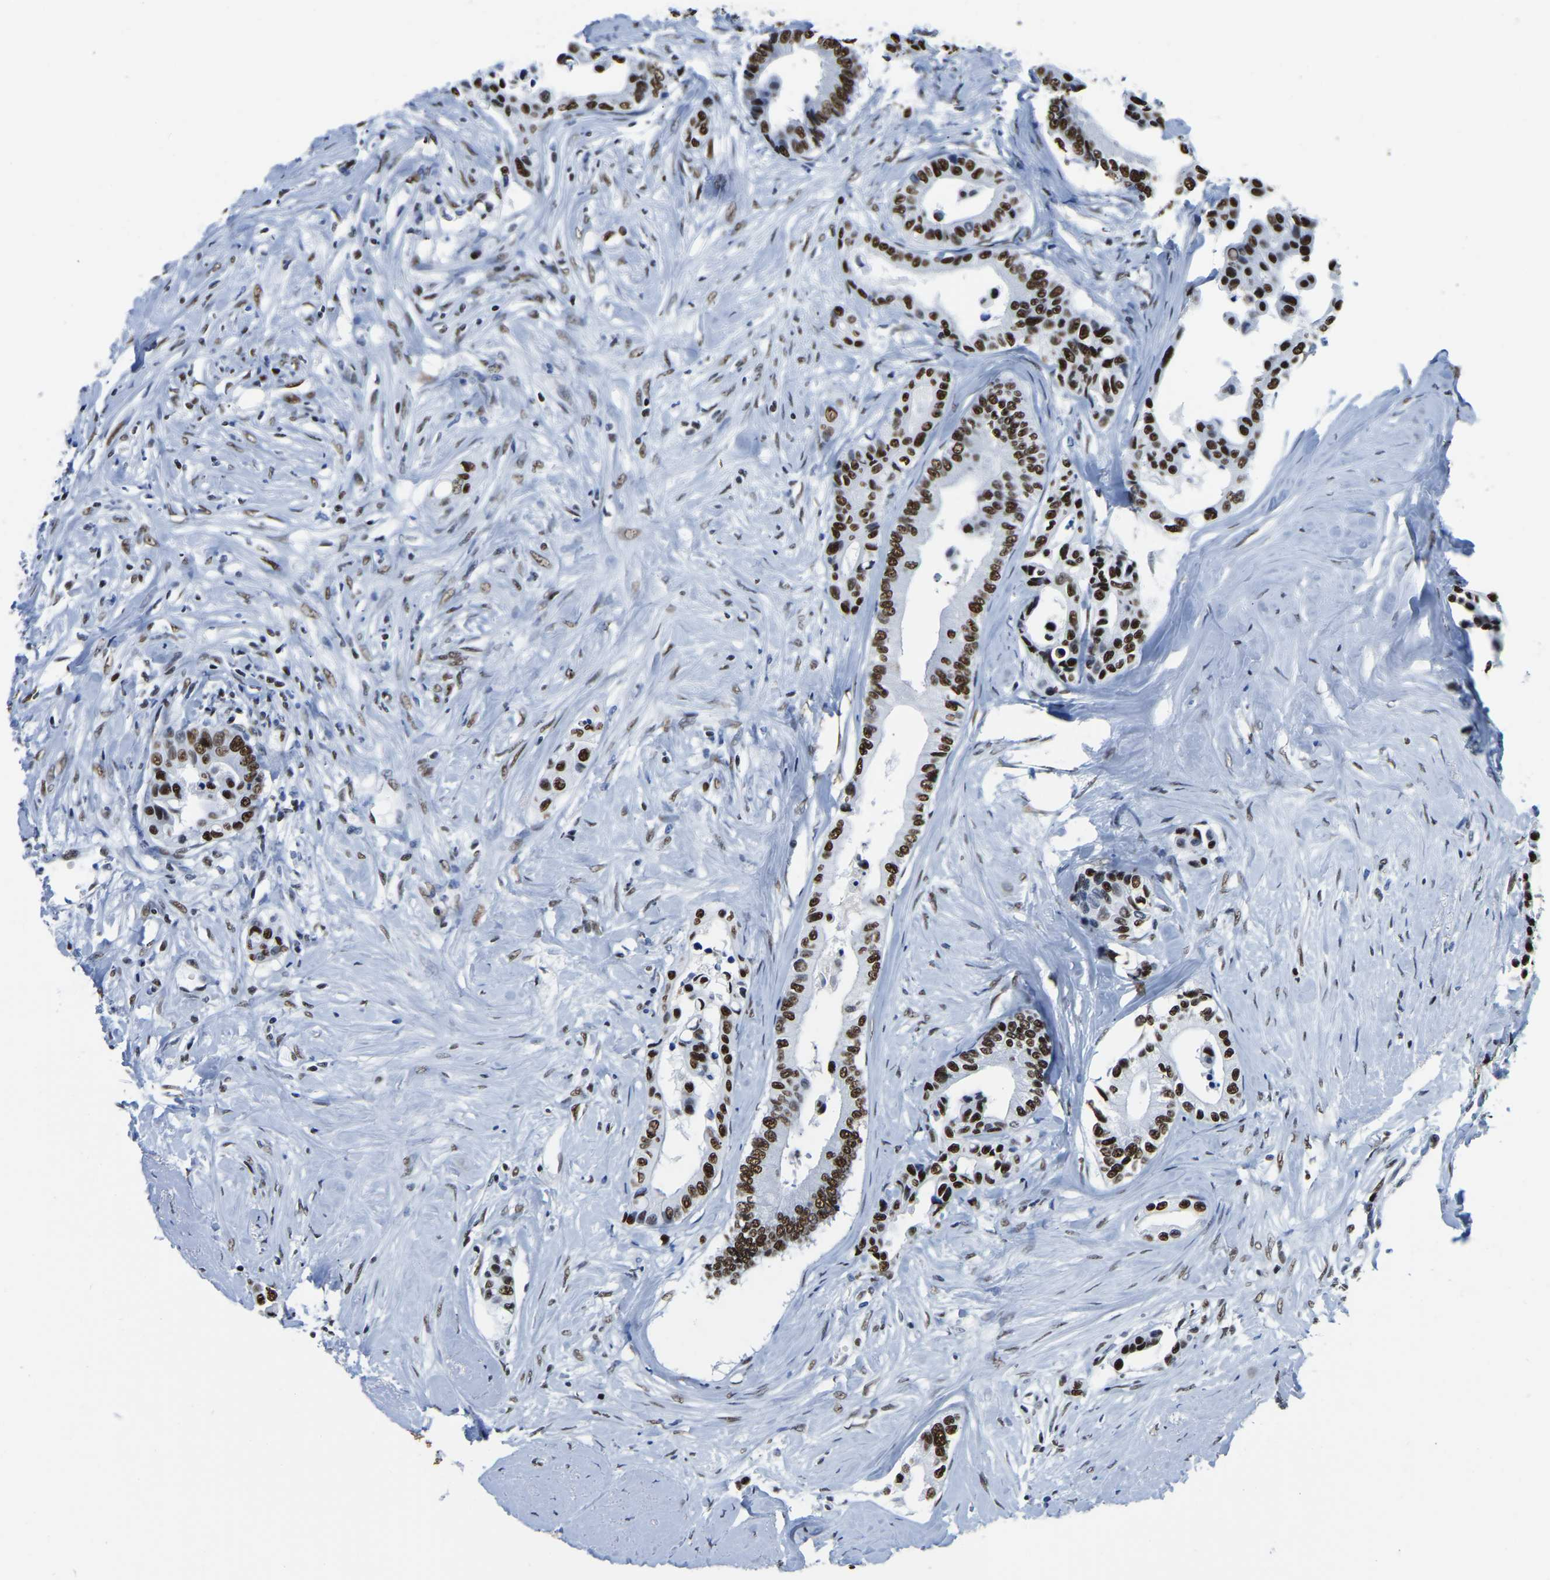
{"staining": {"intensity": "strong", "quantity": ">75%", "location": "nuclear"}, "tissue": "colorectal cancer", "cell_type": "Tumor cells", "image_type": "cancer", "snomed": [{"axis": "morphology", "description": "Normal tissue, NOS"}, {"axis": "morphology", "description": "Adenocarcinoma, NOS"}, {"axis": "topography", "description": "Colon"}], "caption": "Immunohistochemical staining of colorectal adenocarcinoma reveals high levels of strong nuclear positivity in about >75% of tumor cells.", "gene": "UBA1", "patient": {"sex": "male", "age": 82}}